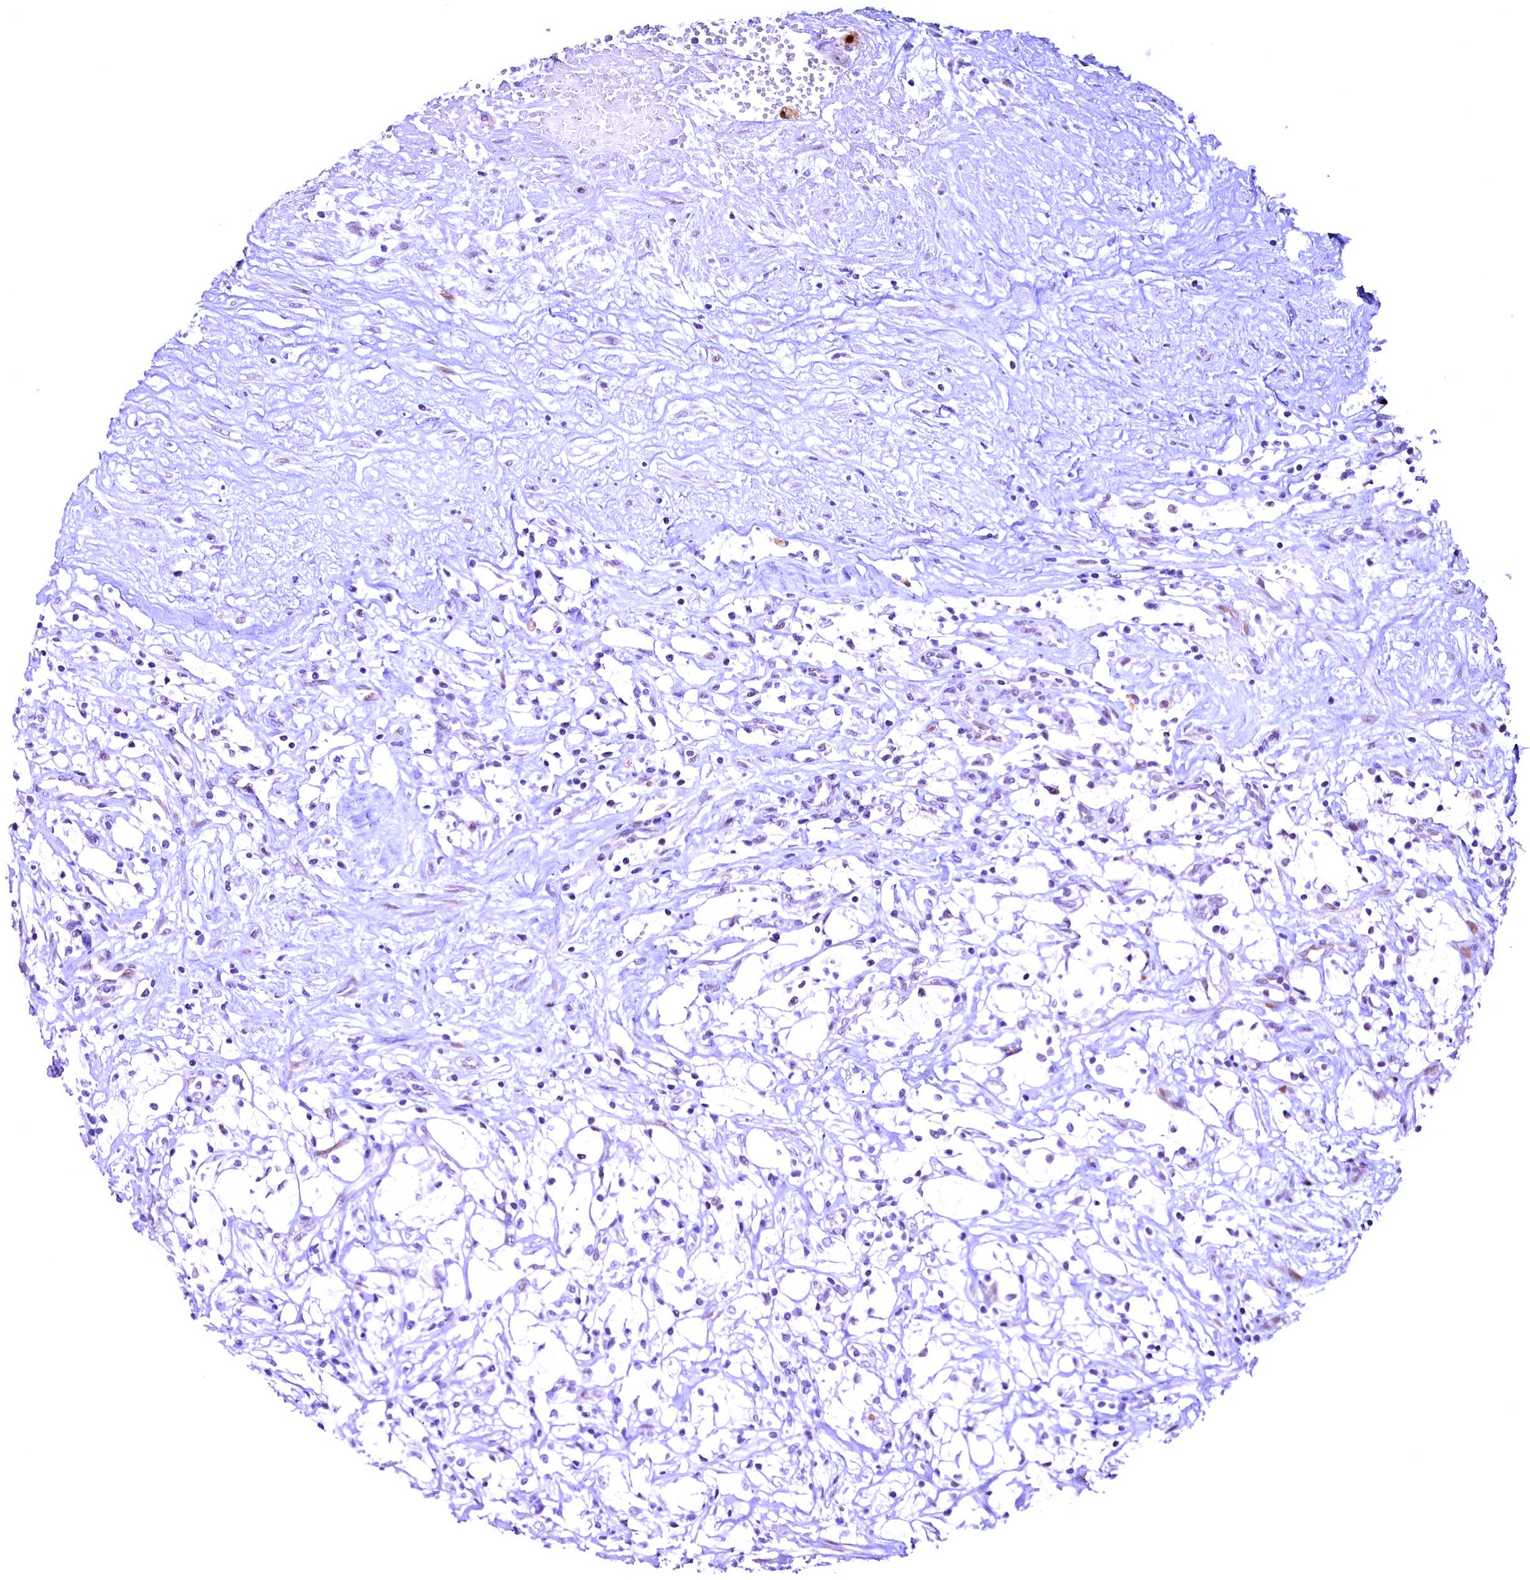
{"staining": {"intensity": "negative", "quantity": "none", "location": "none"}, "tissue": "renal cancer", "cell_type": "Tumor cells", "image_type": "cancer", "snomed": [{"axis": "morphology", "description": "Adenocarcinoma, NOS"}, {"axis": "topography", "description": "Kidney"}], "caption": "Immunohistochemical staining of human renal adenocarcinoma reveals no significant expression in tumor cells.", "gene": "CCDC106", "patient": {"sex": "male", "age": 59}}